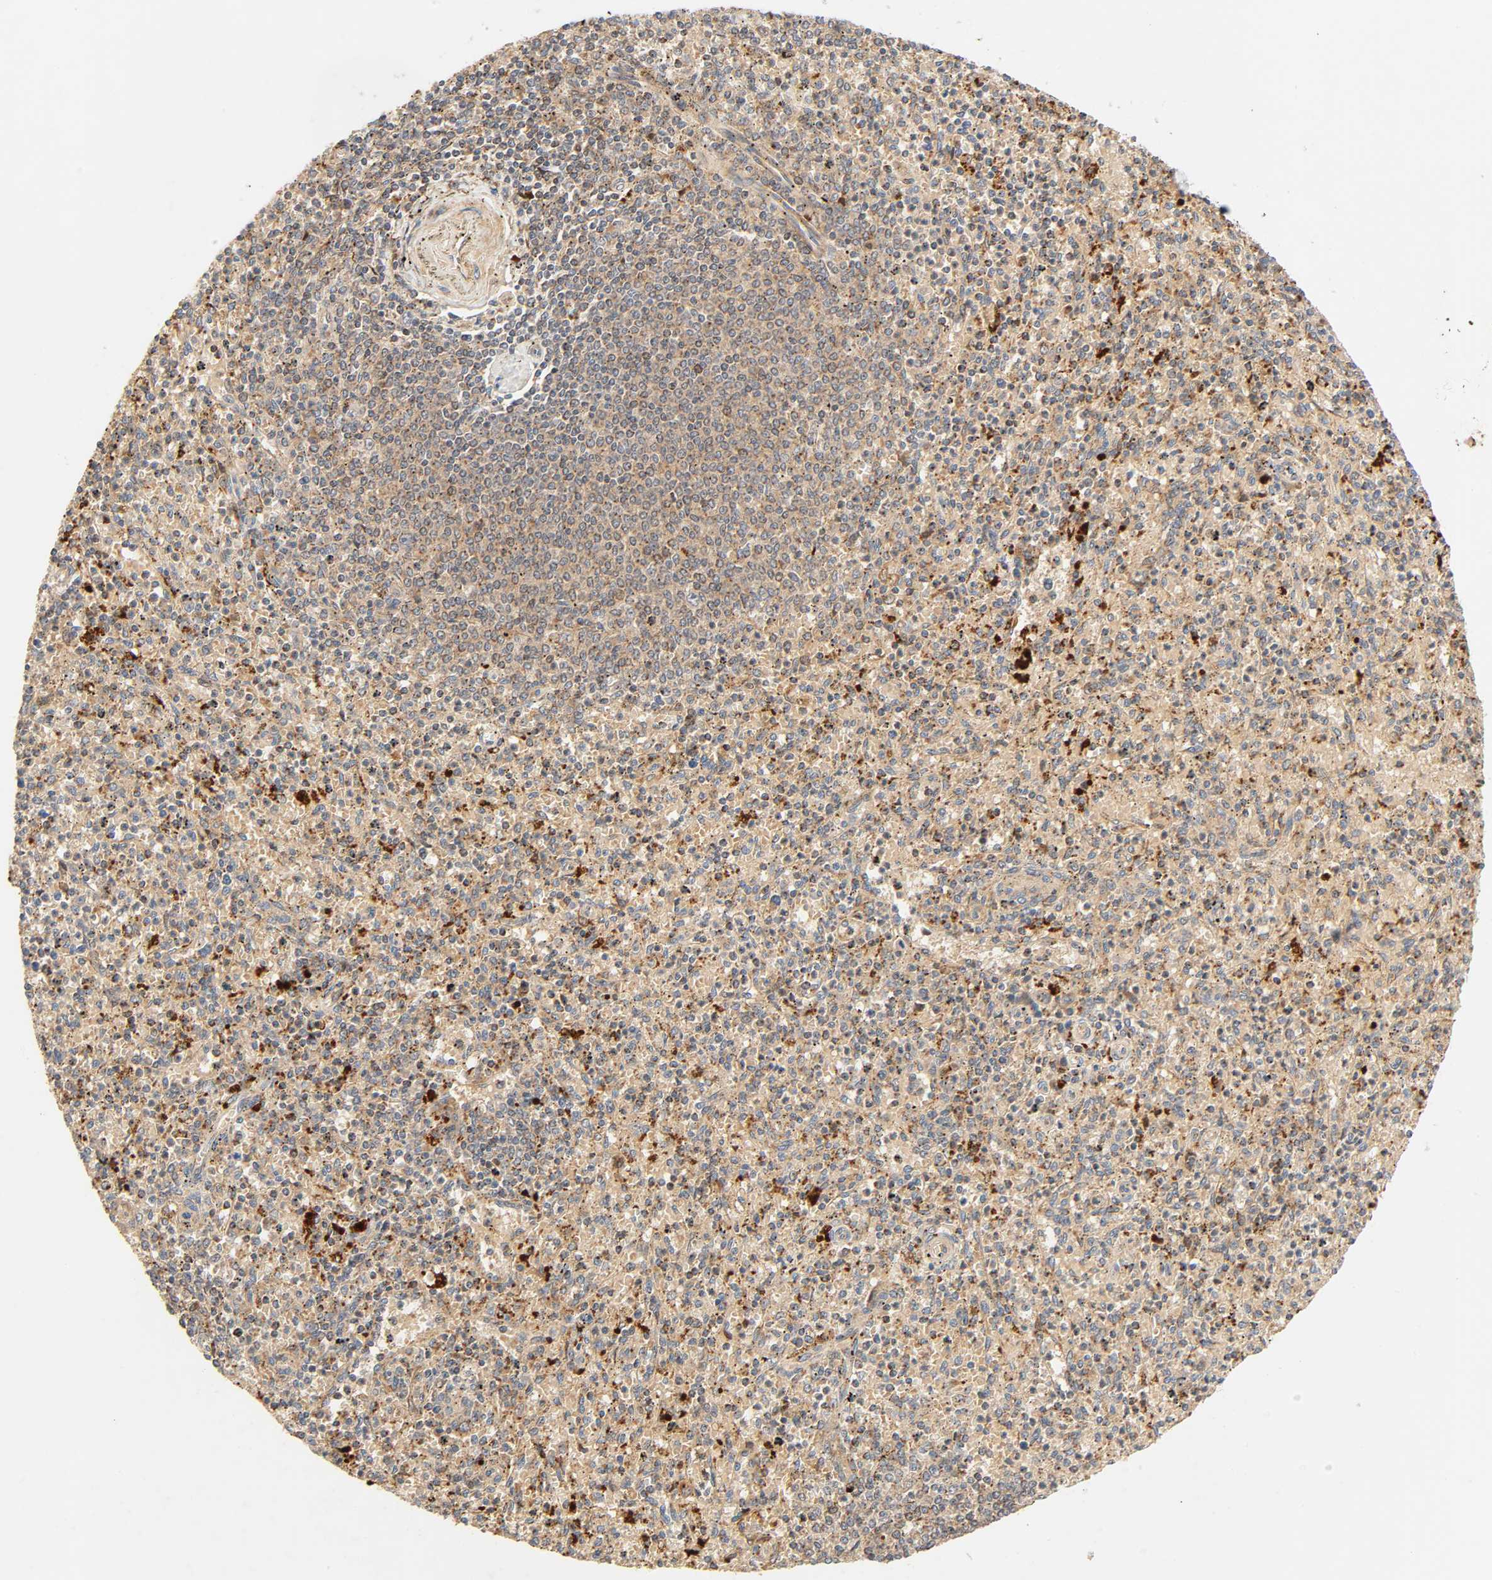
{"staining": {"intensity": "moderate", "quantity": ">75%", "location": "cytoplasmic/membranous"}, "tissue": "spleen", "cell_type": "Cells in red pulp", "image_type": "normal", "snomed": [{"axis": "morphology", "description": "Normal tissue, NOS"}, {"axis": "topography", "description": "Spleen"}], "caption": "Cells in red pulp reveal medium levels of moderate cytoplasmic/membranous expression in approximately >75% of cells in unremarkable spleen. The staining was performed using DAB to visualize the protein expression in brown, while the nuclei were stained in blue with hematoxylin (Magnification: 20x).", "gene": "MAPK6", "patient": {"sex": "male", "age": 72}}